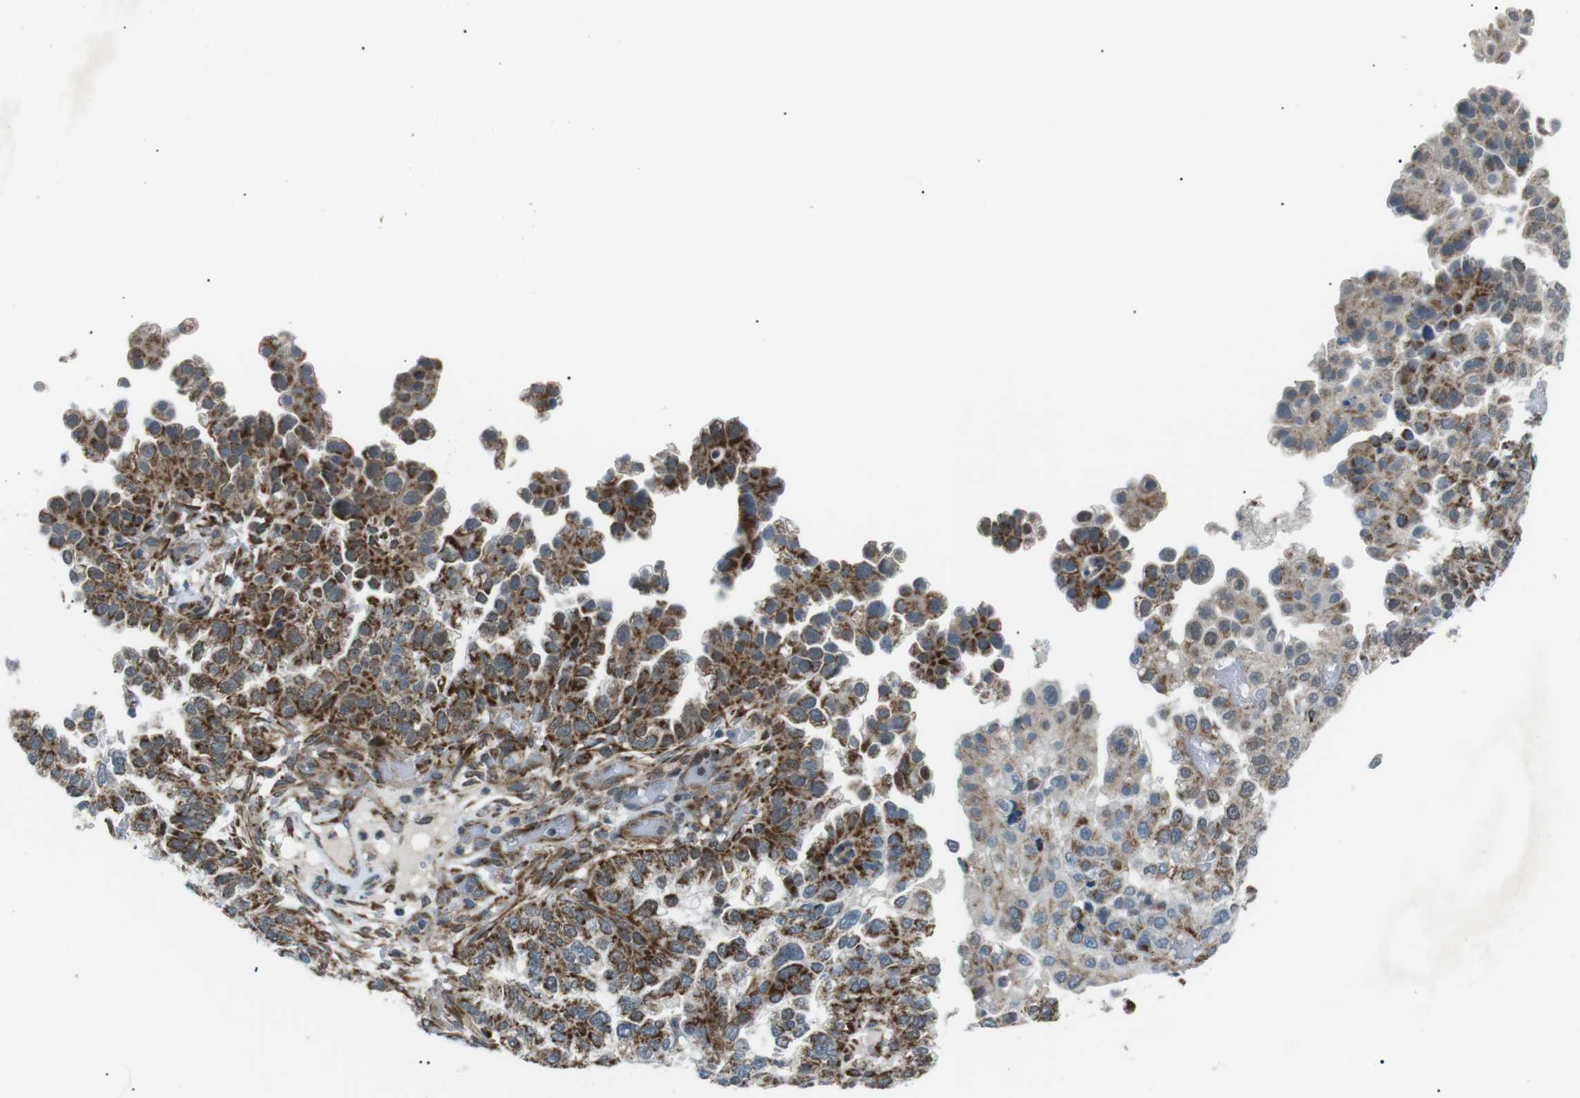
{"staining": {"intensity": "moderate", "quantity": ">75%", "location": "cytoplasmic/membranous"}, "tissue": "endometrial cancer", "cell_type": "Tumor cells", "image_type": "cancer", "snomed": [{"axis": "morphology", "description": "Adenocarcinoma, NOS"}, {"axis": "topography", "description": "Endometrium"}], "caption": "A photomicrograph showing moderate cytoplasmic/membranous expression in approximately >75% of tumor cells in endometrial cancer (adenocarcinoma), as visualized by brown immunohistochemical staining.", "gene": "ARID5B", "patient": {"sex": "female", "age": 85}}